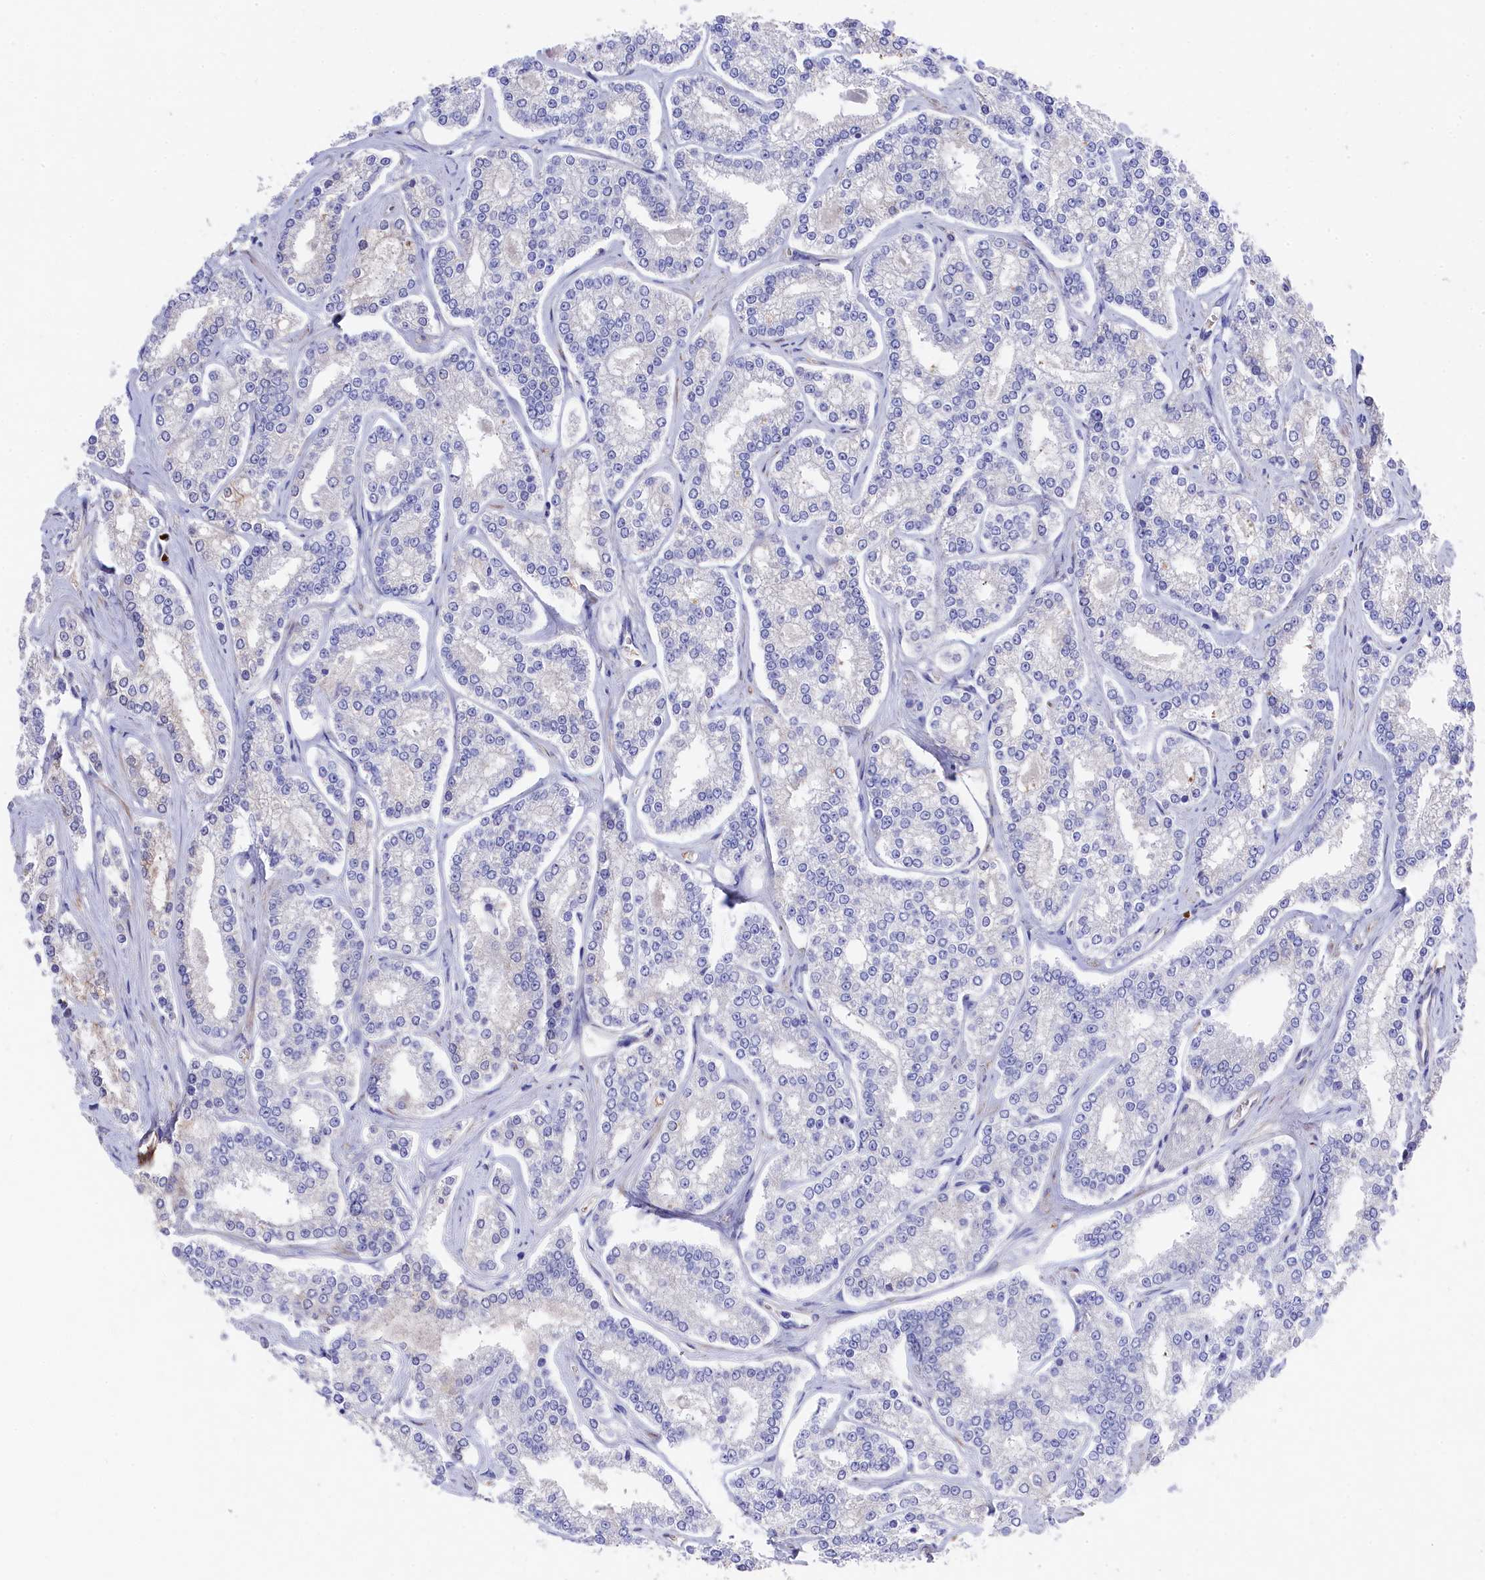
{"staining": {"intensity": "moderate", "quantity": "<25%", "location": "cytoplasmic/membranous"}, "tissue": "prostate cancer", "cell_type": "Tumor cells", "image_type": "cancer", "snomed": [{"axis": "morphology", "description": "Normal tissue, NOS"}, {"axis": "morphology", "description": "Adenocarcinoma, High grade"}, {"axis": "topography", "description": "Prostate"}], "caption": "The micrograph shows staining of prostate cancer (high-grade adenocarcinoma), revealing moderate cytoplasmic/membranous protein positivity (brown color) within tumor cells.", "gene": "LHFPL4", "patient": {"sex": "male", "age": 83}}